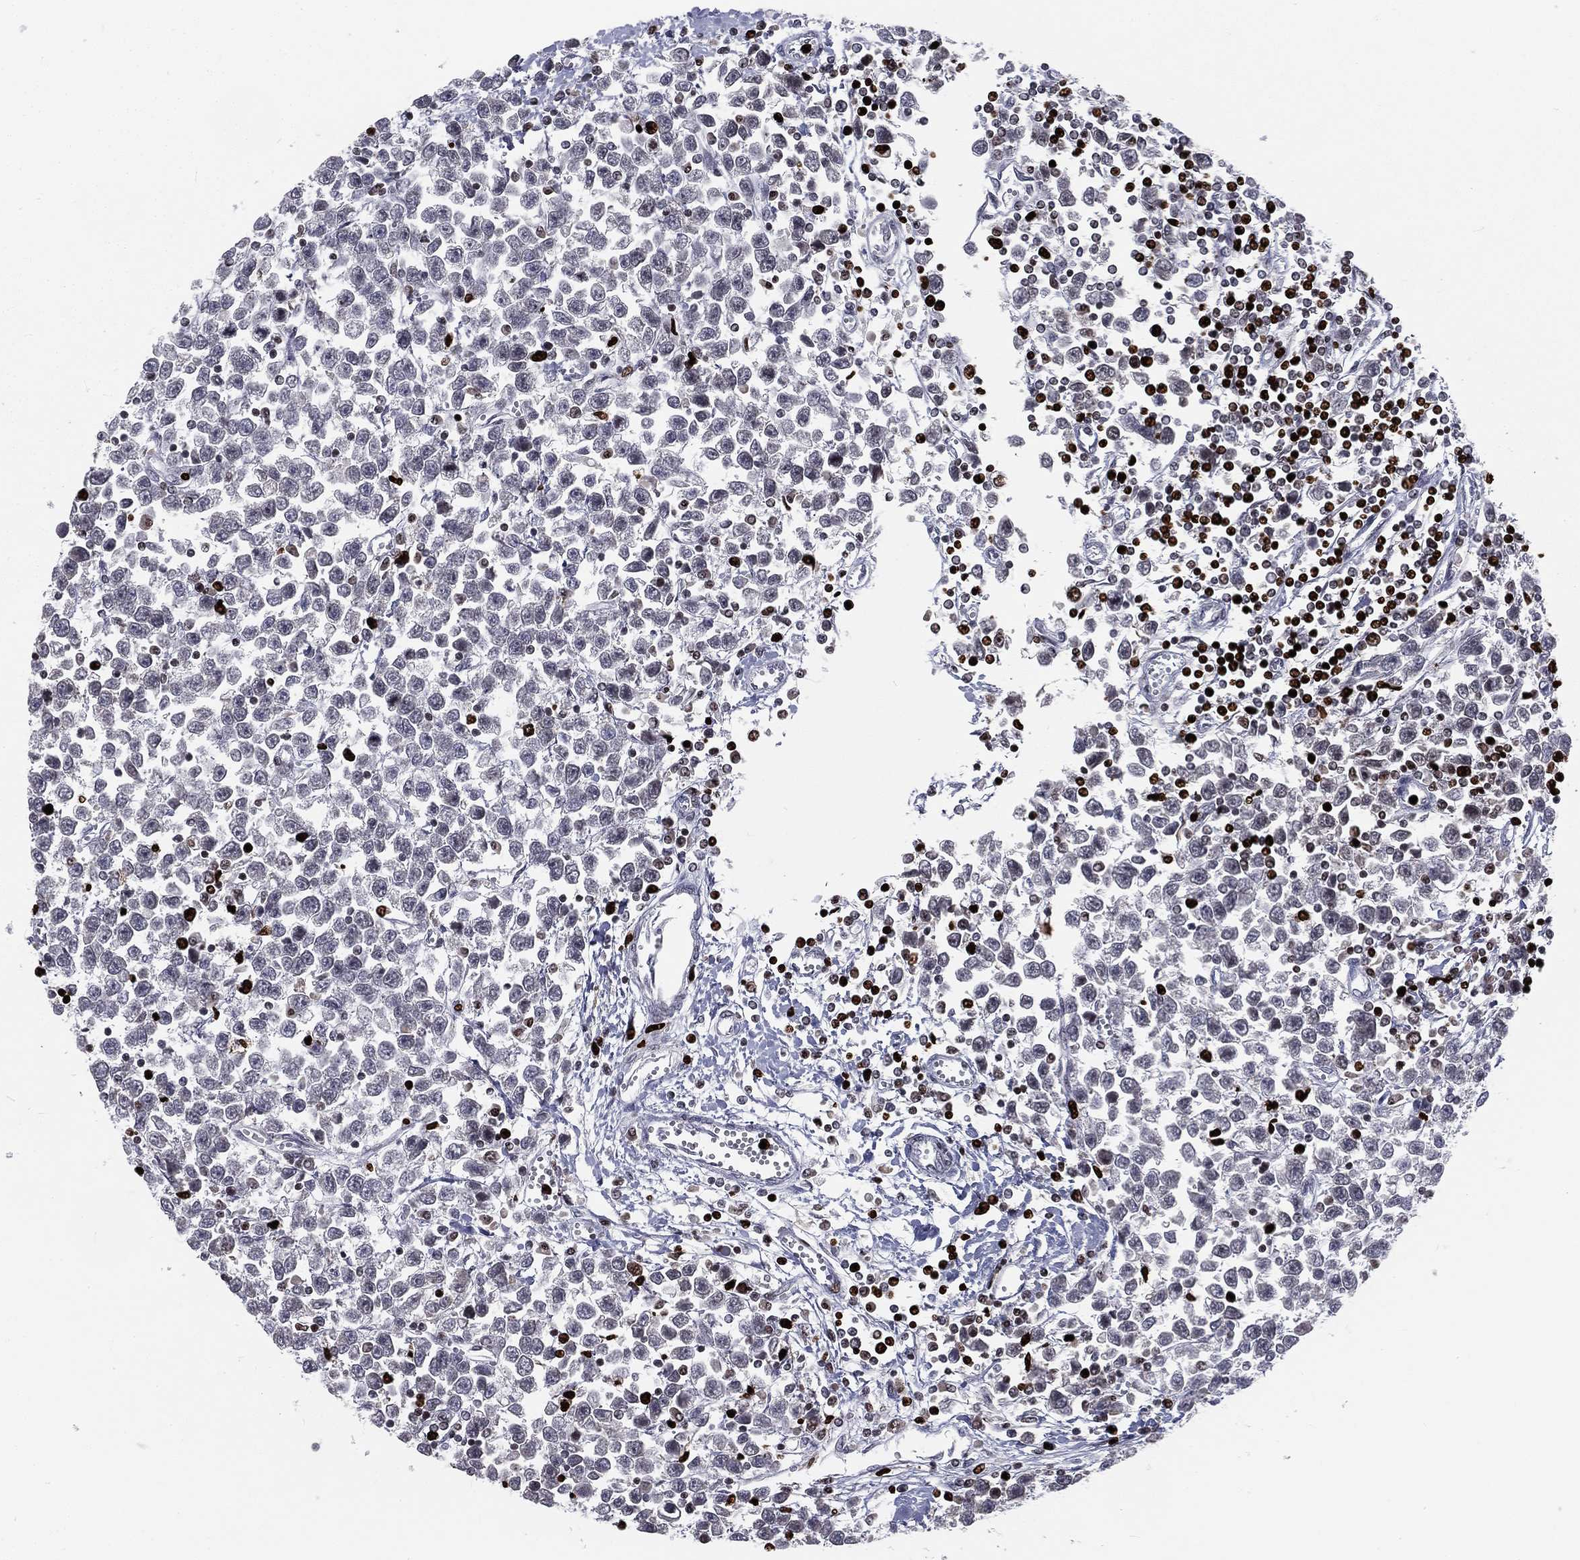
{"staining": {"intensity": "negative", "quantity": "none", "location": "none"}, "tissue": "testis cancer", "cell_type": "Tumor cells", "image_type": "cancer", "snomed": [{"axis": "morphology", "description": "Seminoma, NOS"}, {"axis": "topography", "description": "Testis"}], "caption": "Human testis cancer (seminoma) stained for a protein using immunohistochemistry (IHC) demonstrates no positivity in tumor cells.", "gene": "MNDA", "patient": {"sex": "male", "age": 34}}